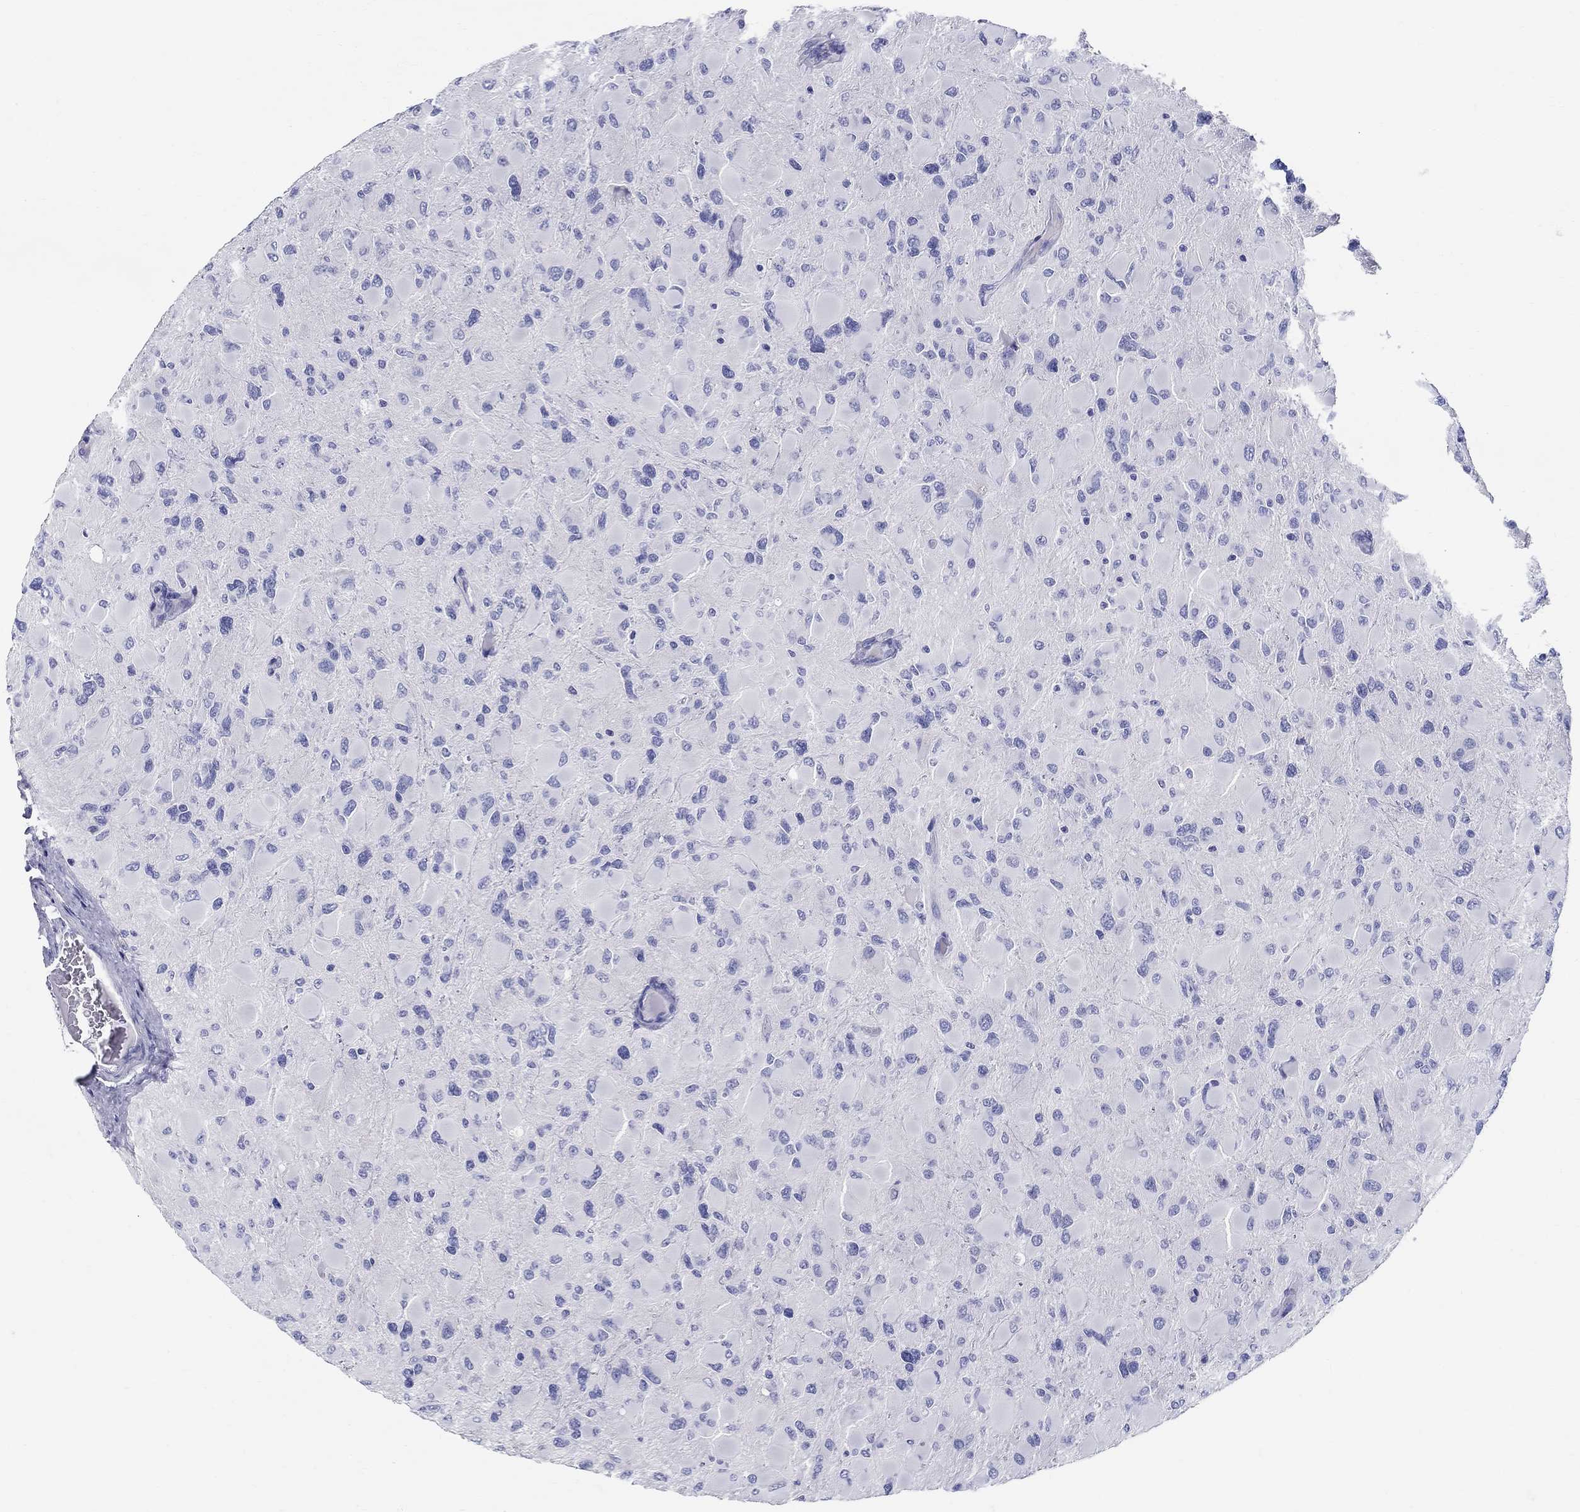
{"staining": {"intensity": "negative", "quantity": "none", "location": "none"}, "tissue": "glioma", "cell_type": "Tumor cells", "image_type": "cancer", "snomed": [{"axis": "morphology", "description": "Glioma, malignant, High grade"}, {"axis": "topography", "description": "Cerebral cortex"}], "caption": "This is an immunohistochemistry (IHC) image of human high-grade glioma (malignant). There is no positivity in tumor cells.", "gene": "LAMP5", "patient": {"sex": "female", "age": 36}}